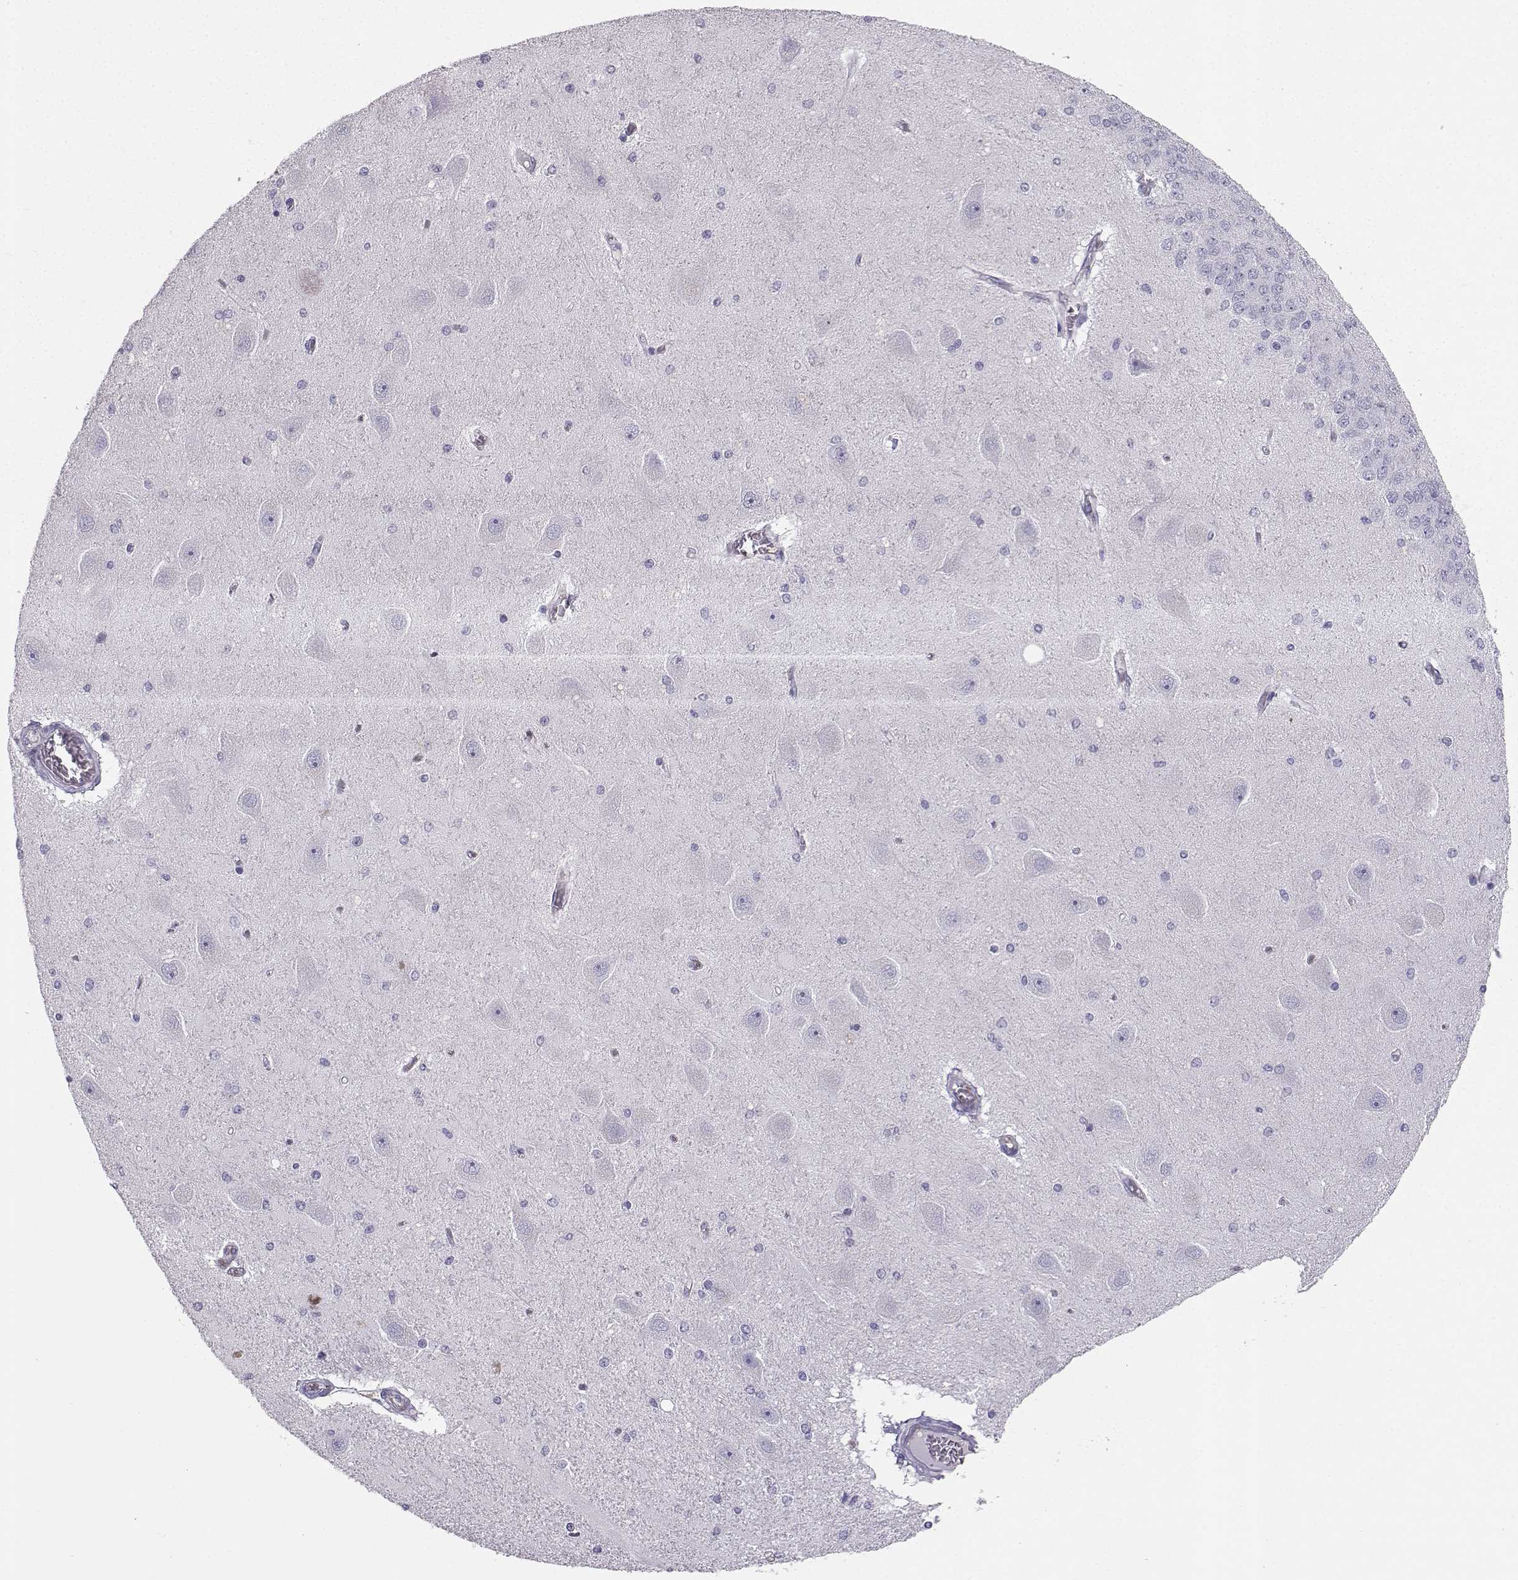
{"staining": {"intensity": "negative", "quantity": "none", "location": "none"}, "tissue": "hippocampus", "cell_type": "Glial cells", "image_type": "normal", "snomed": [{"axis": "morphology", "description": "Normal tissue, NOS"}, {"axis": "topography", "description": "Hippocampus"}], "caption": "DAB immunohistochemical staining of normal human hippocampus displays no significant positivity in glial cells. (Immunohistochemistry (ihc), brightfield microscopy, high magnification).", "gene": "IQCD", "patient": {"sex": "female", "age": 54}}